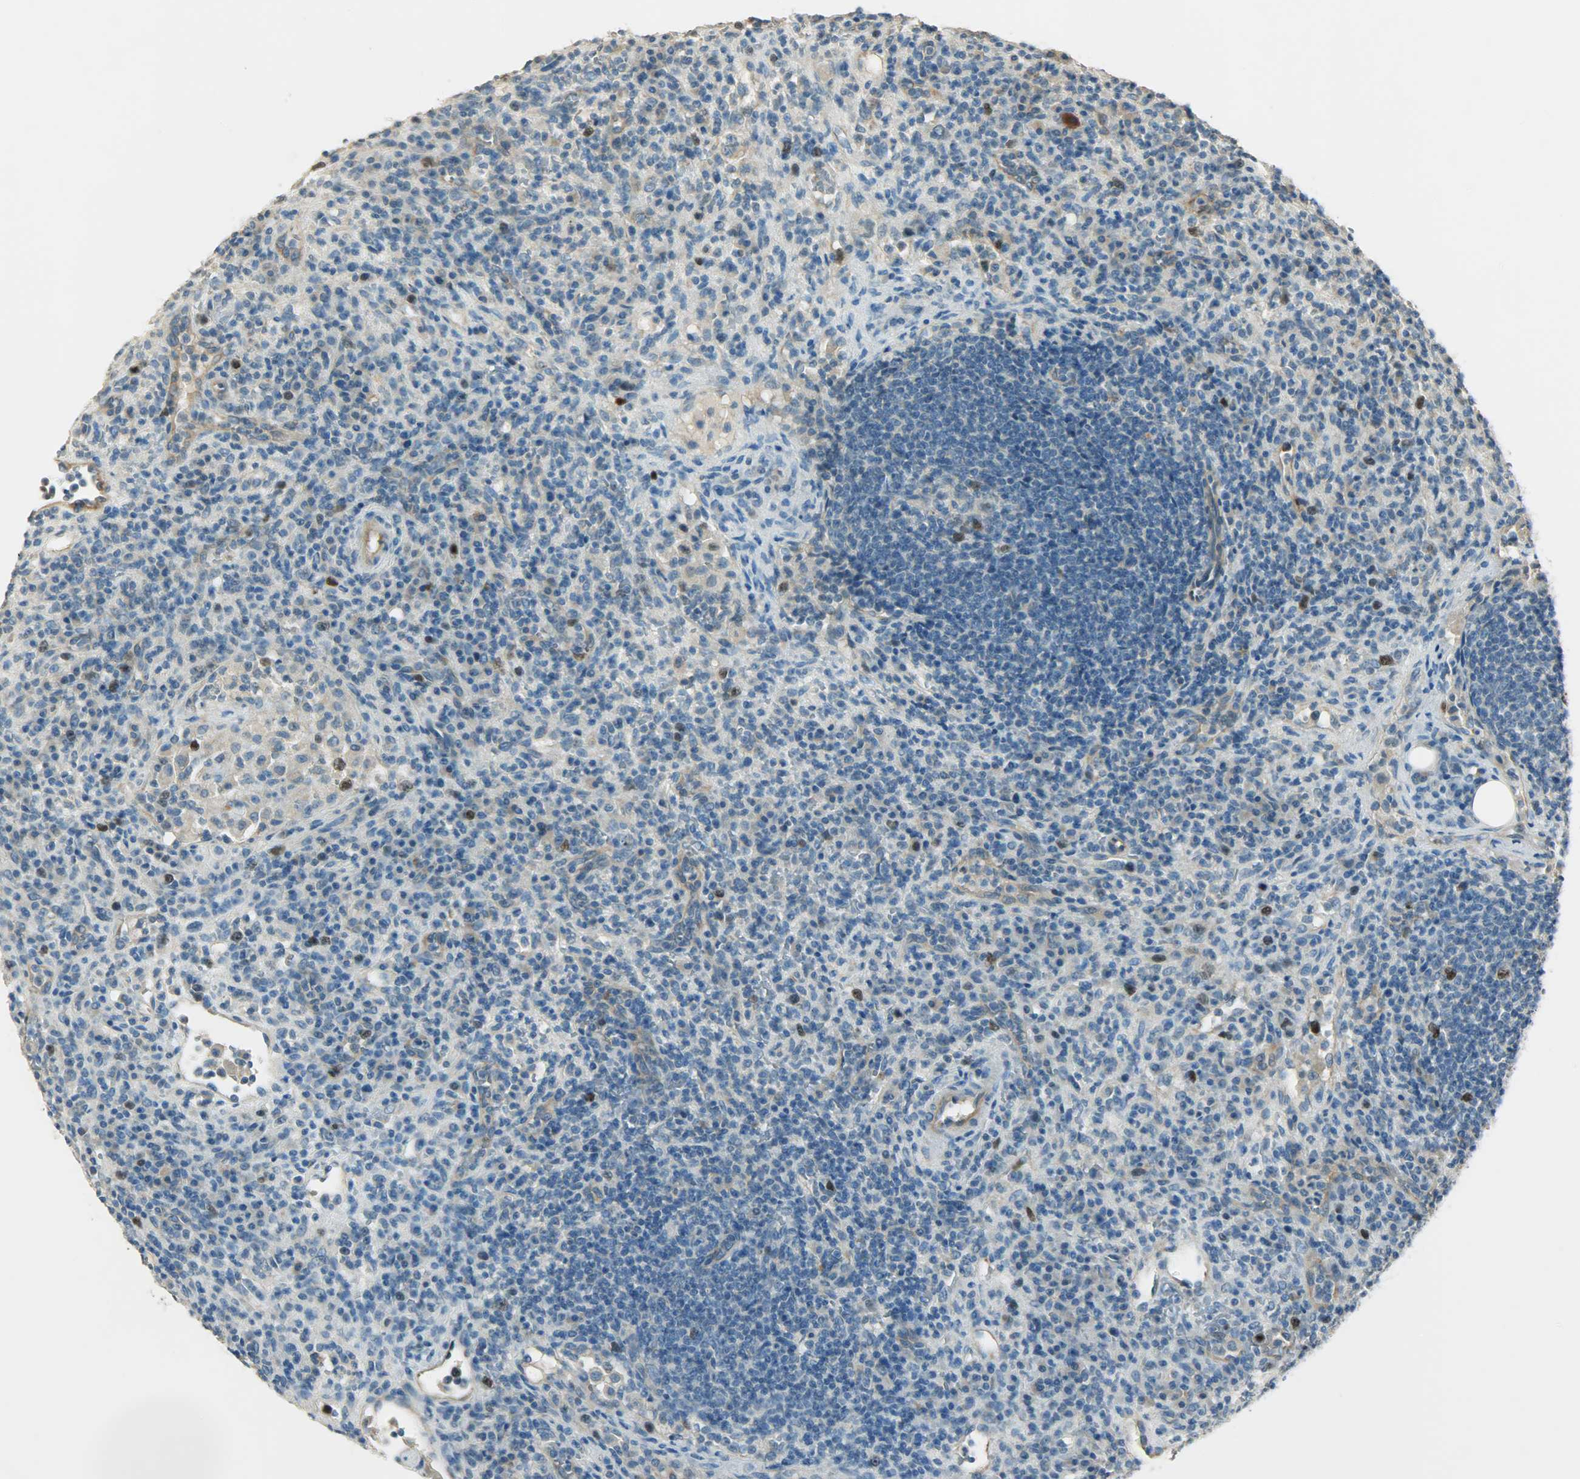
{"staining": {"intensity": "strong", "quantity": "<25%", "location": "cytoplasmic/membranous,nuclear"}, "tissue": "lymphoma", "cell_type": "Tumor cells", "image_type": "cancer", "snomed": [{"axis": "morphology", "description": "Hodgkin's disease, NOS"}, {"axis": "topography", "description": "Lymph node"}], "caption": "Immunohistochemical staining of human lymphoma reveals medium levels of strong cytoplasmic/membranous and nuclear protein expression in approximately <25% of tumor cells. The protein is shown in brown color, while the nuclei are stained blue.", "gene": "TPX2", "patient": {"sex": "male", "age": 65}}